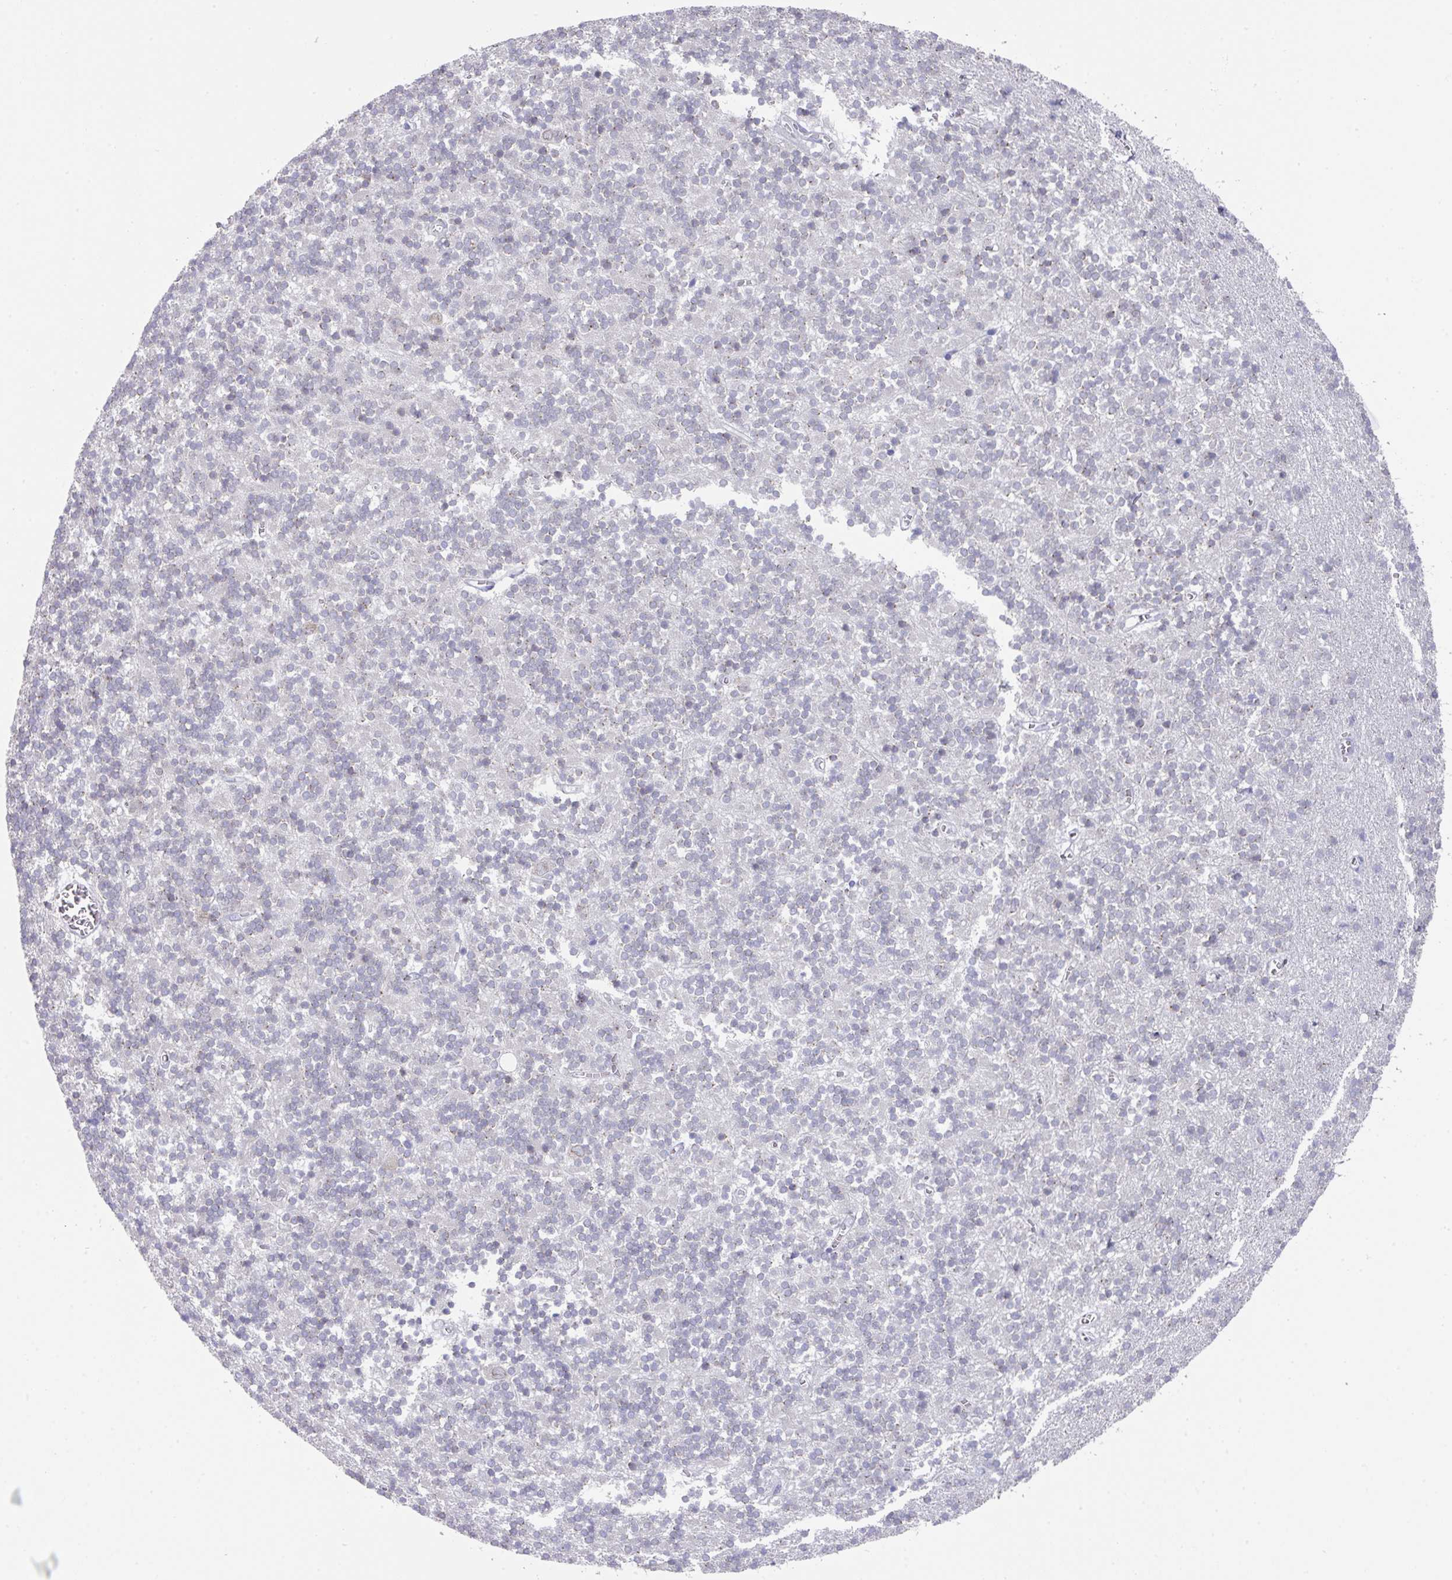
{"staining": {"intensity": "weak", "quantity": "<25%", "location": "cytoplasmic/membranous"}, "tissue": "cerebellum", "cell_type": "Cells in granular layer", "image_type": "normal", "snomed": [{"axis": "morphology", "description": "Normal tissue, NOS"}, {"axis": "topography", "description": "Cerebellum"}], "caption": "Human cerebellum stained for a protein using immunohistochemistry displays no expression in cells in granular layer.", "gene": "VKORC1L1", "patient": {"sex": "male", "age": 54}}